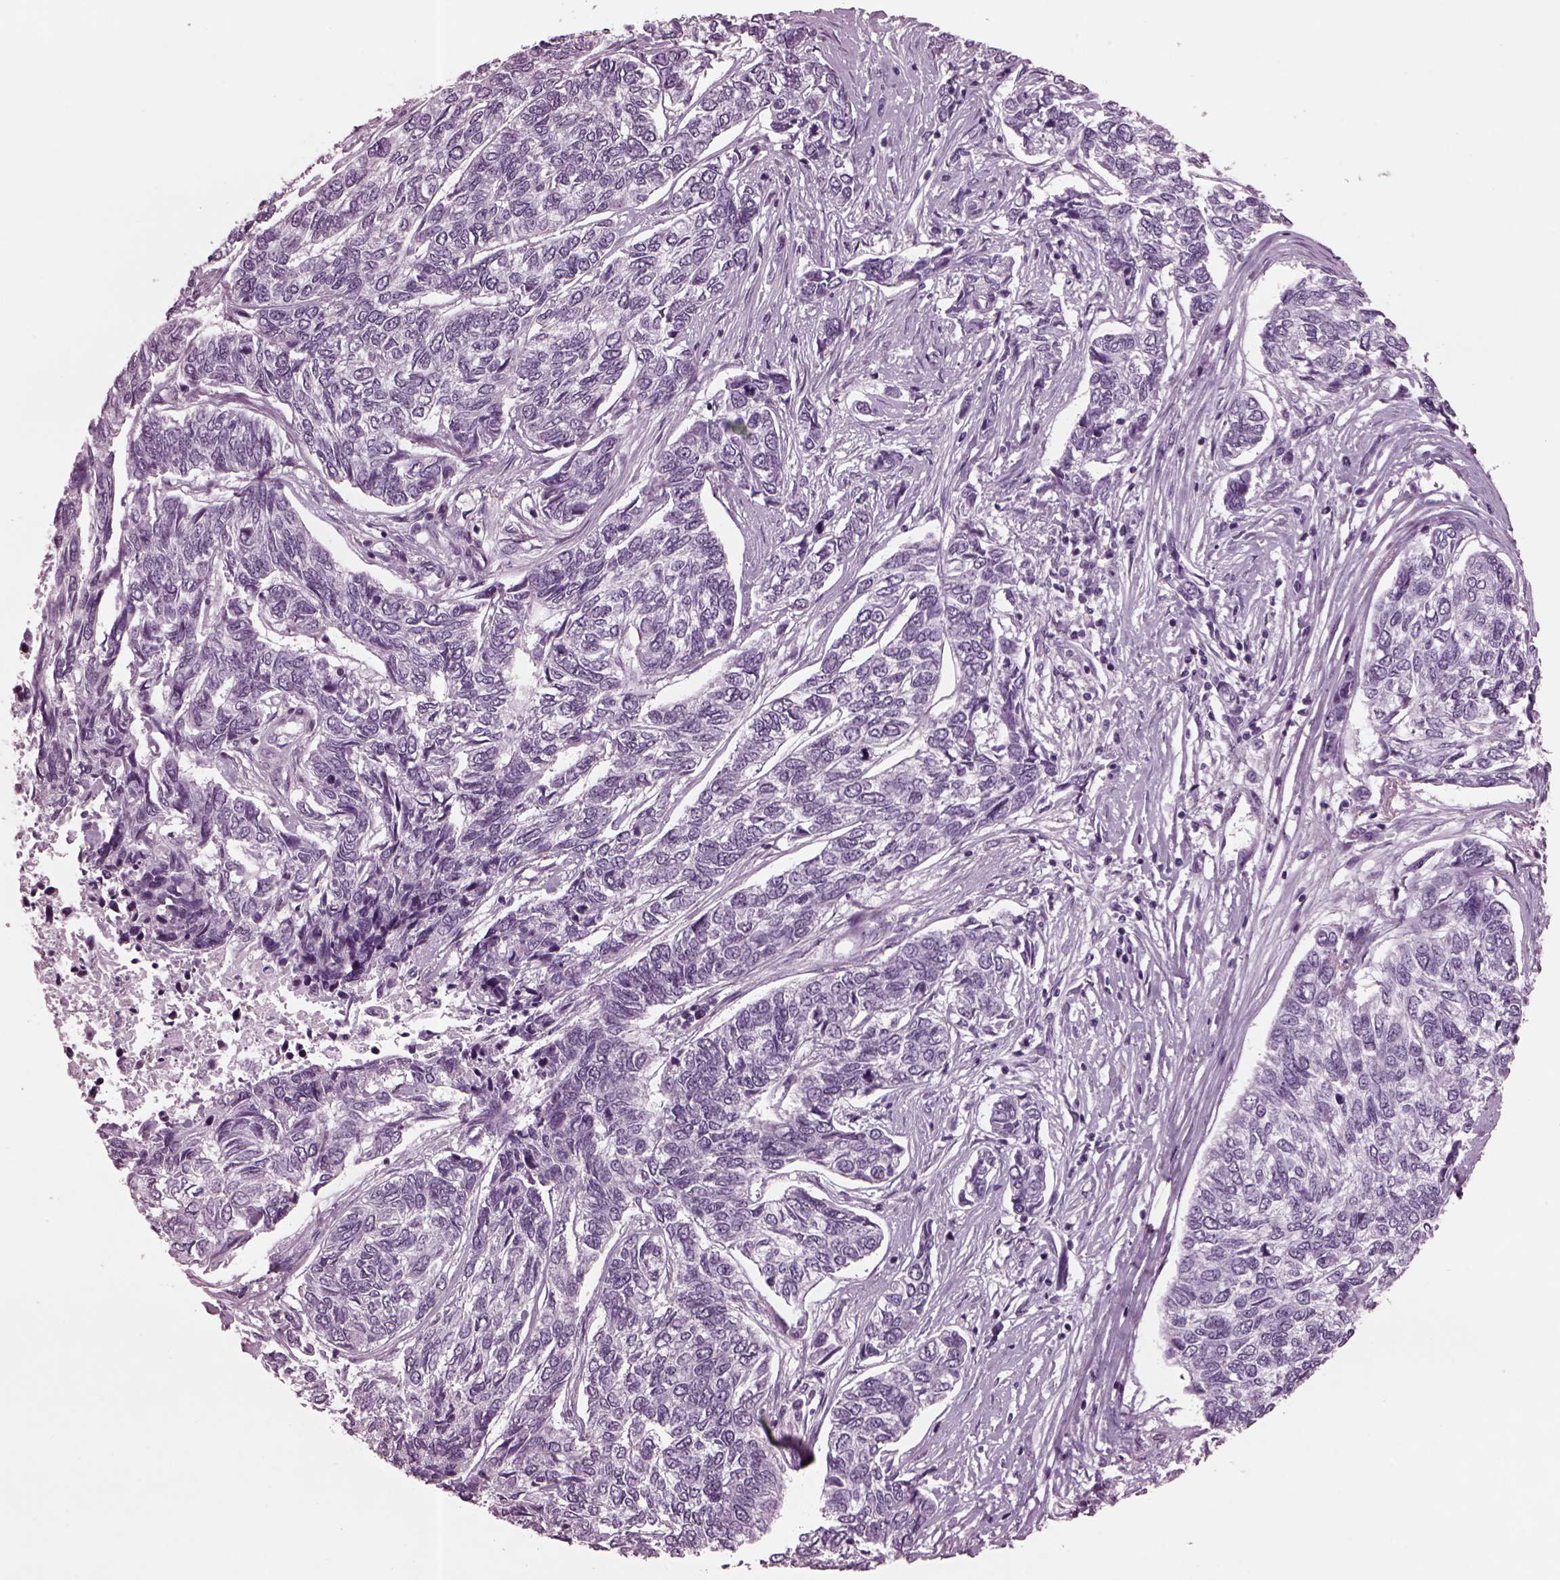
{"staining": {"intensity": "negative", "quantity": "none", "location": "none"}, "tissue": "skin cancer", "cell_type": "Tumor cells", "image_type": "cancer", "snomed": [{"axis": "morphology", "description": "Basal cell carcinoma"}, {"axis": "topography", "description": "Skin"}], "caption": "This is an immunohistochemistry (IHC) photomicrograph of skin basal cell carcinoma. There is no positivity in tumor cells.", "gene": "TPPP2", "patient": {"sex": "female", "age": 65}}